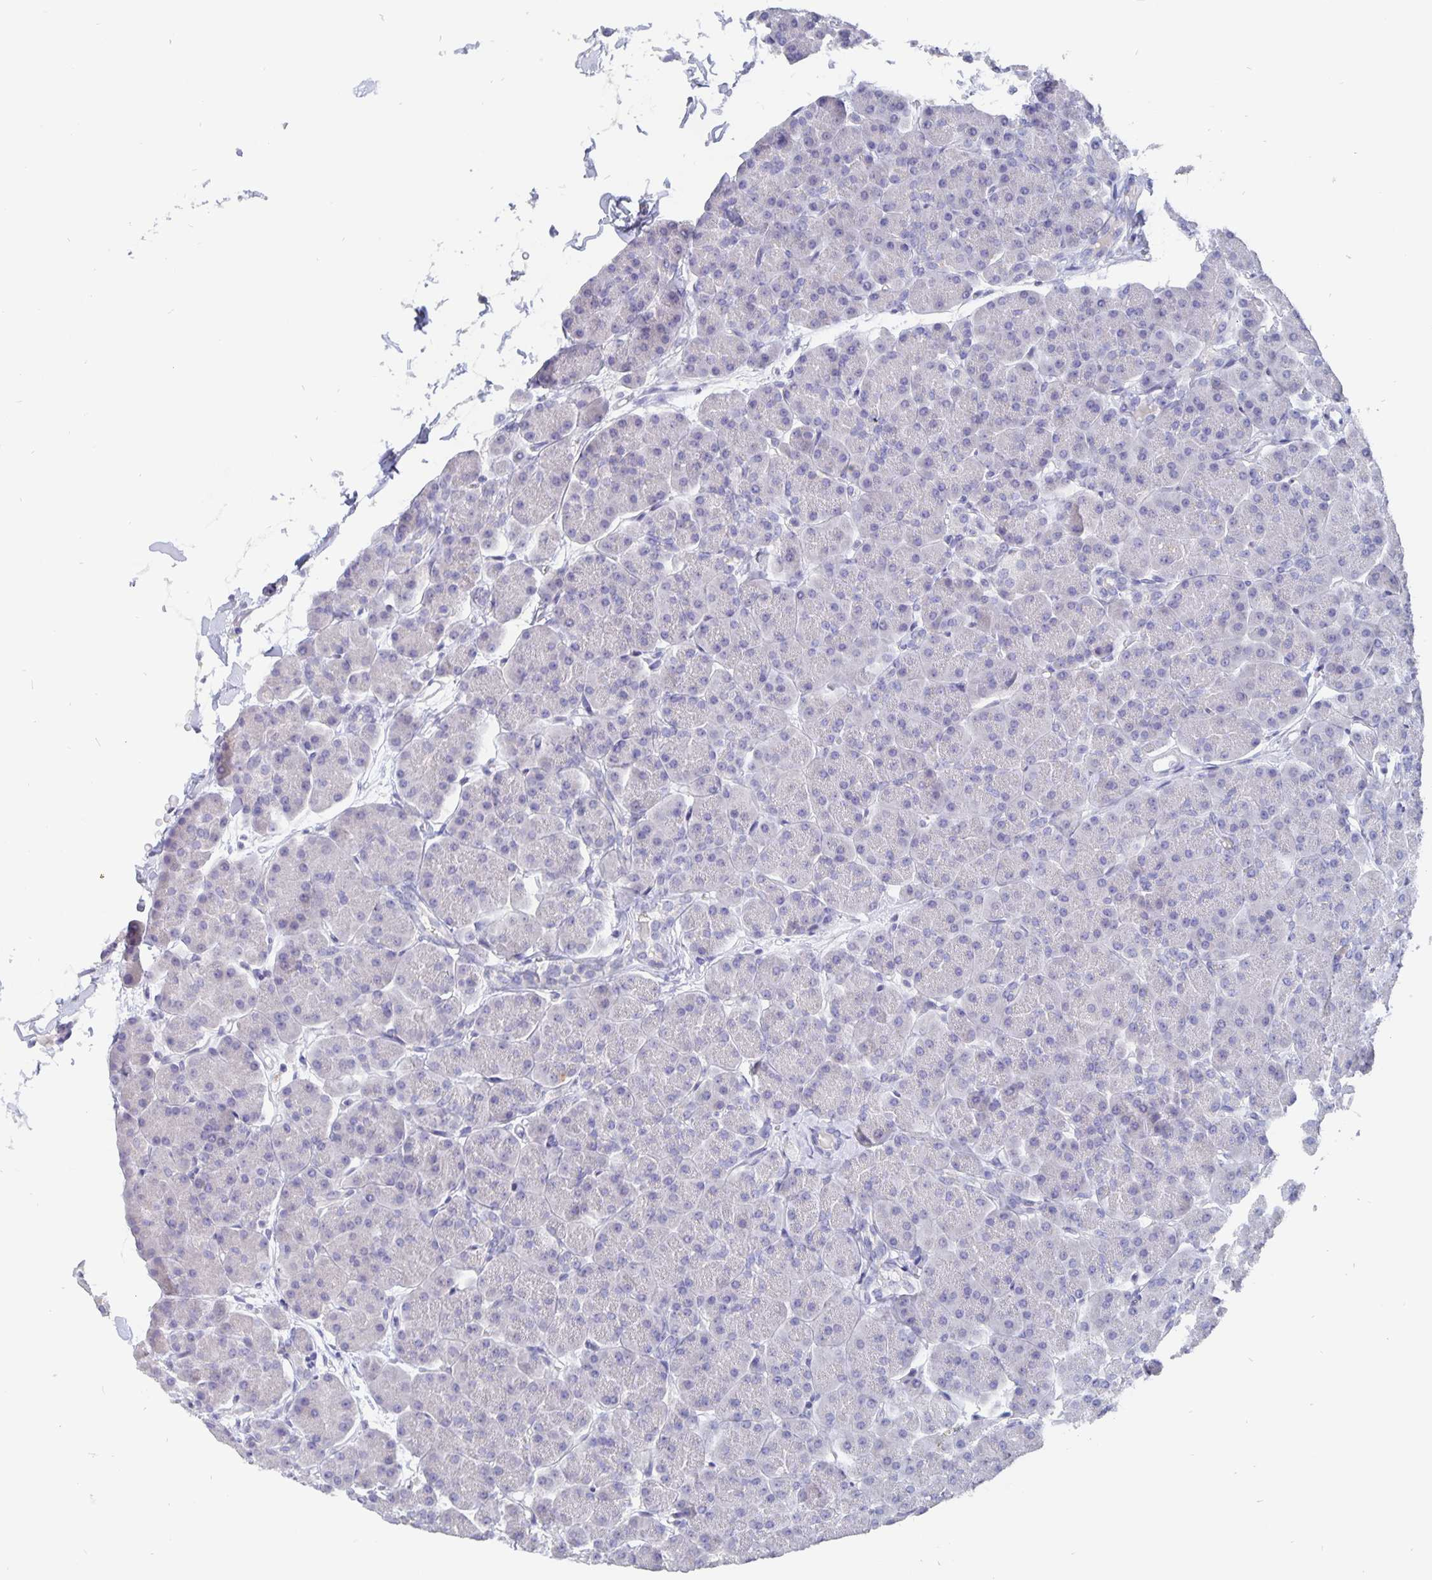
{"staining": {"intensity": "negative", "quantity": "none", "location": "none"}, "tissue": "pancreas", "cell_type": "Exocrine glandular cells", "image_type": "normal", "snomed": [{"axis": "morphology", "description": "Normal tissue, NOS"}, {"axis": "topography", "description": "Pancreas"}, {"axis": "topography", "description": "Peripheral nerve tissue"}], "caption": "This is a image of IHC staining of unremarkable pancreas, which shows no staining in exocrine glandular cells. The staining was performed using DAB (3,3'-diaminobenzidine) to visualize the protein expression in brown, while the nuclei were stained in blue with hematoxylin (Magnification: 20x).", "gene": "SMOC1", "patient": {"sex": "male", "age": 54}}